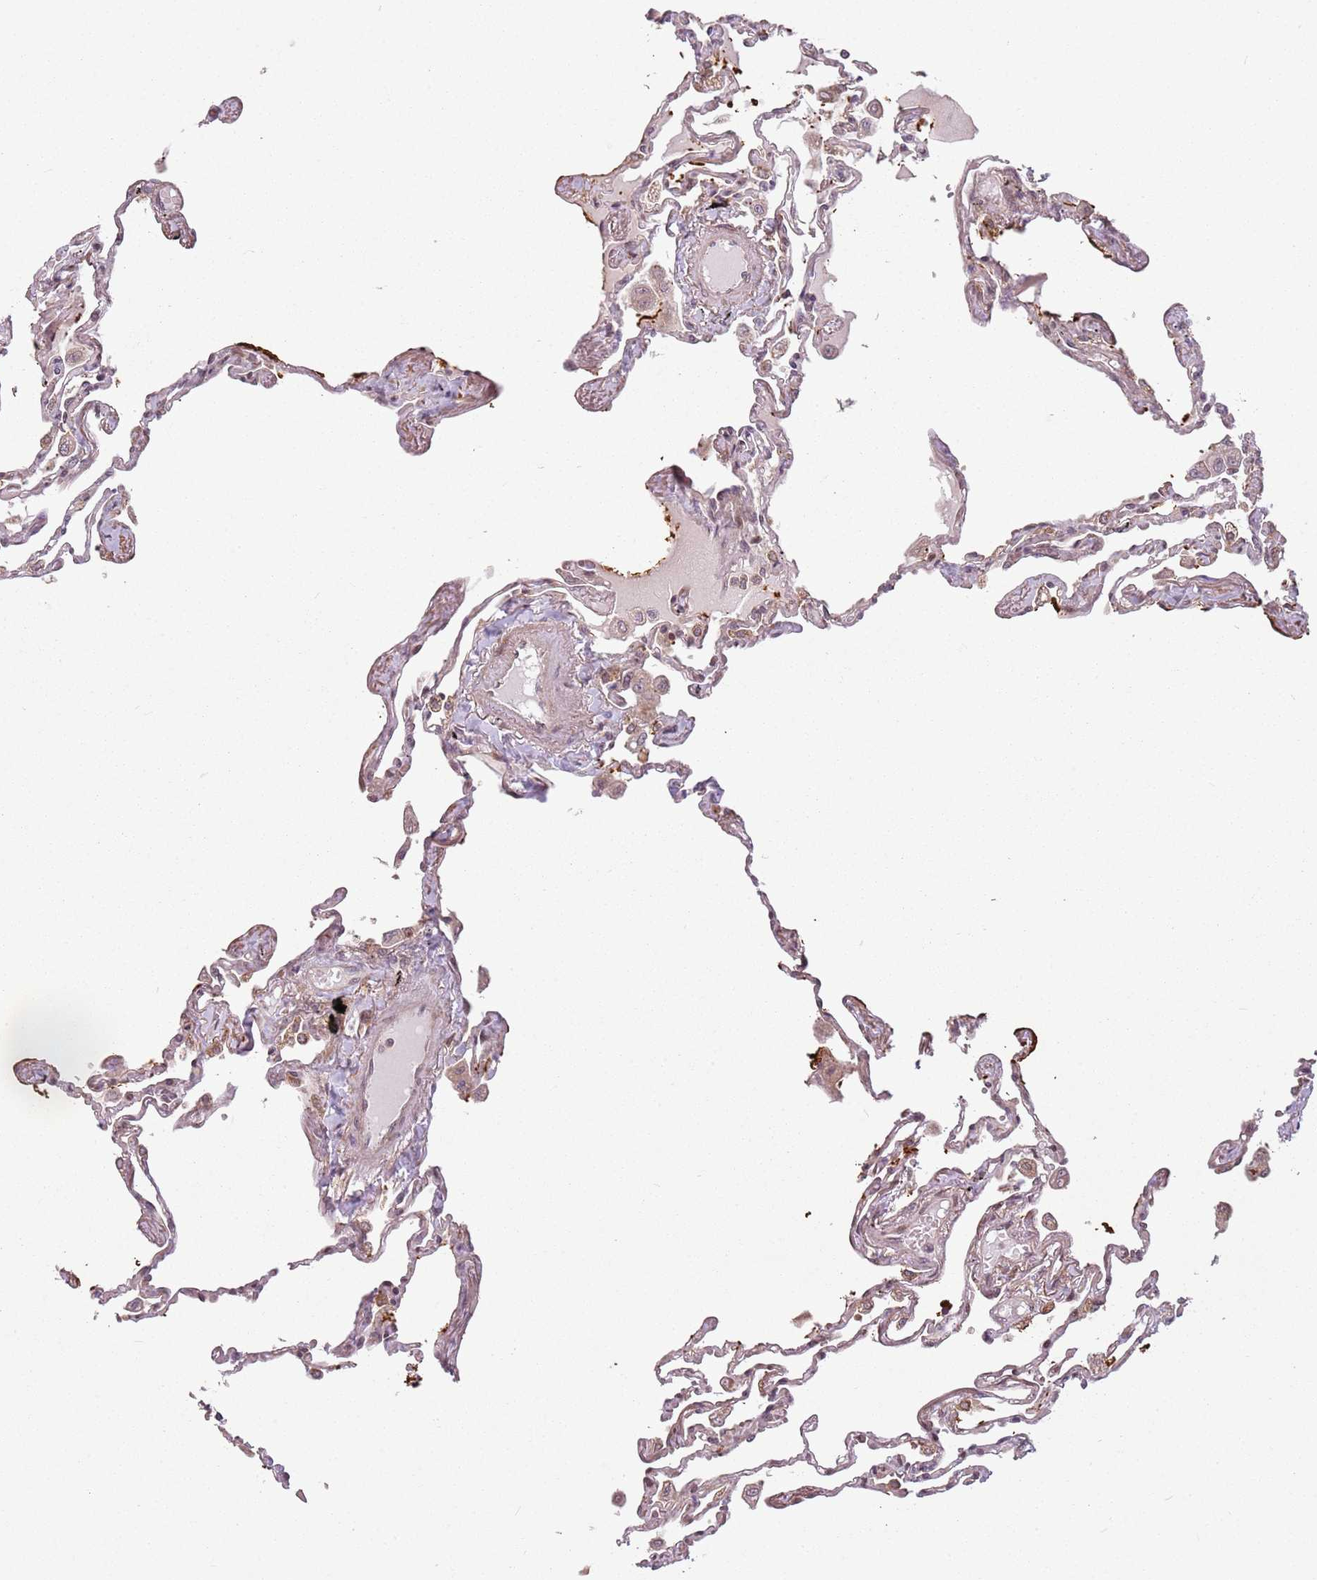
{"staining": {"intensity": "weak", "quantity": "25%-75%", "location": "cytoplasmic/membranous"}, "tissue": "lung", "cell_type": "Alveolar cells", "image_type": "normal", "snomed": [{"axis": "morphology", "description": "Normal tissue, NOS"}, {"axis": "topography", "description": "Lung"}], "caption": "Alveolar cells reveal low levels of weak cytoplasmic/membranous expression in approximately 25%-75% of cells in normal lung.", "gene": "CHURC1", "patient": {"sex": "female", "age": 67}}